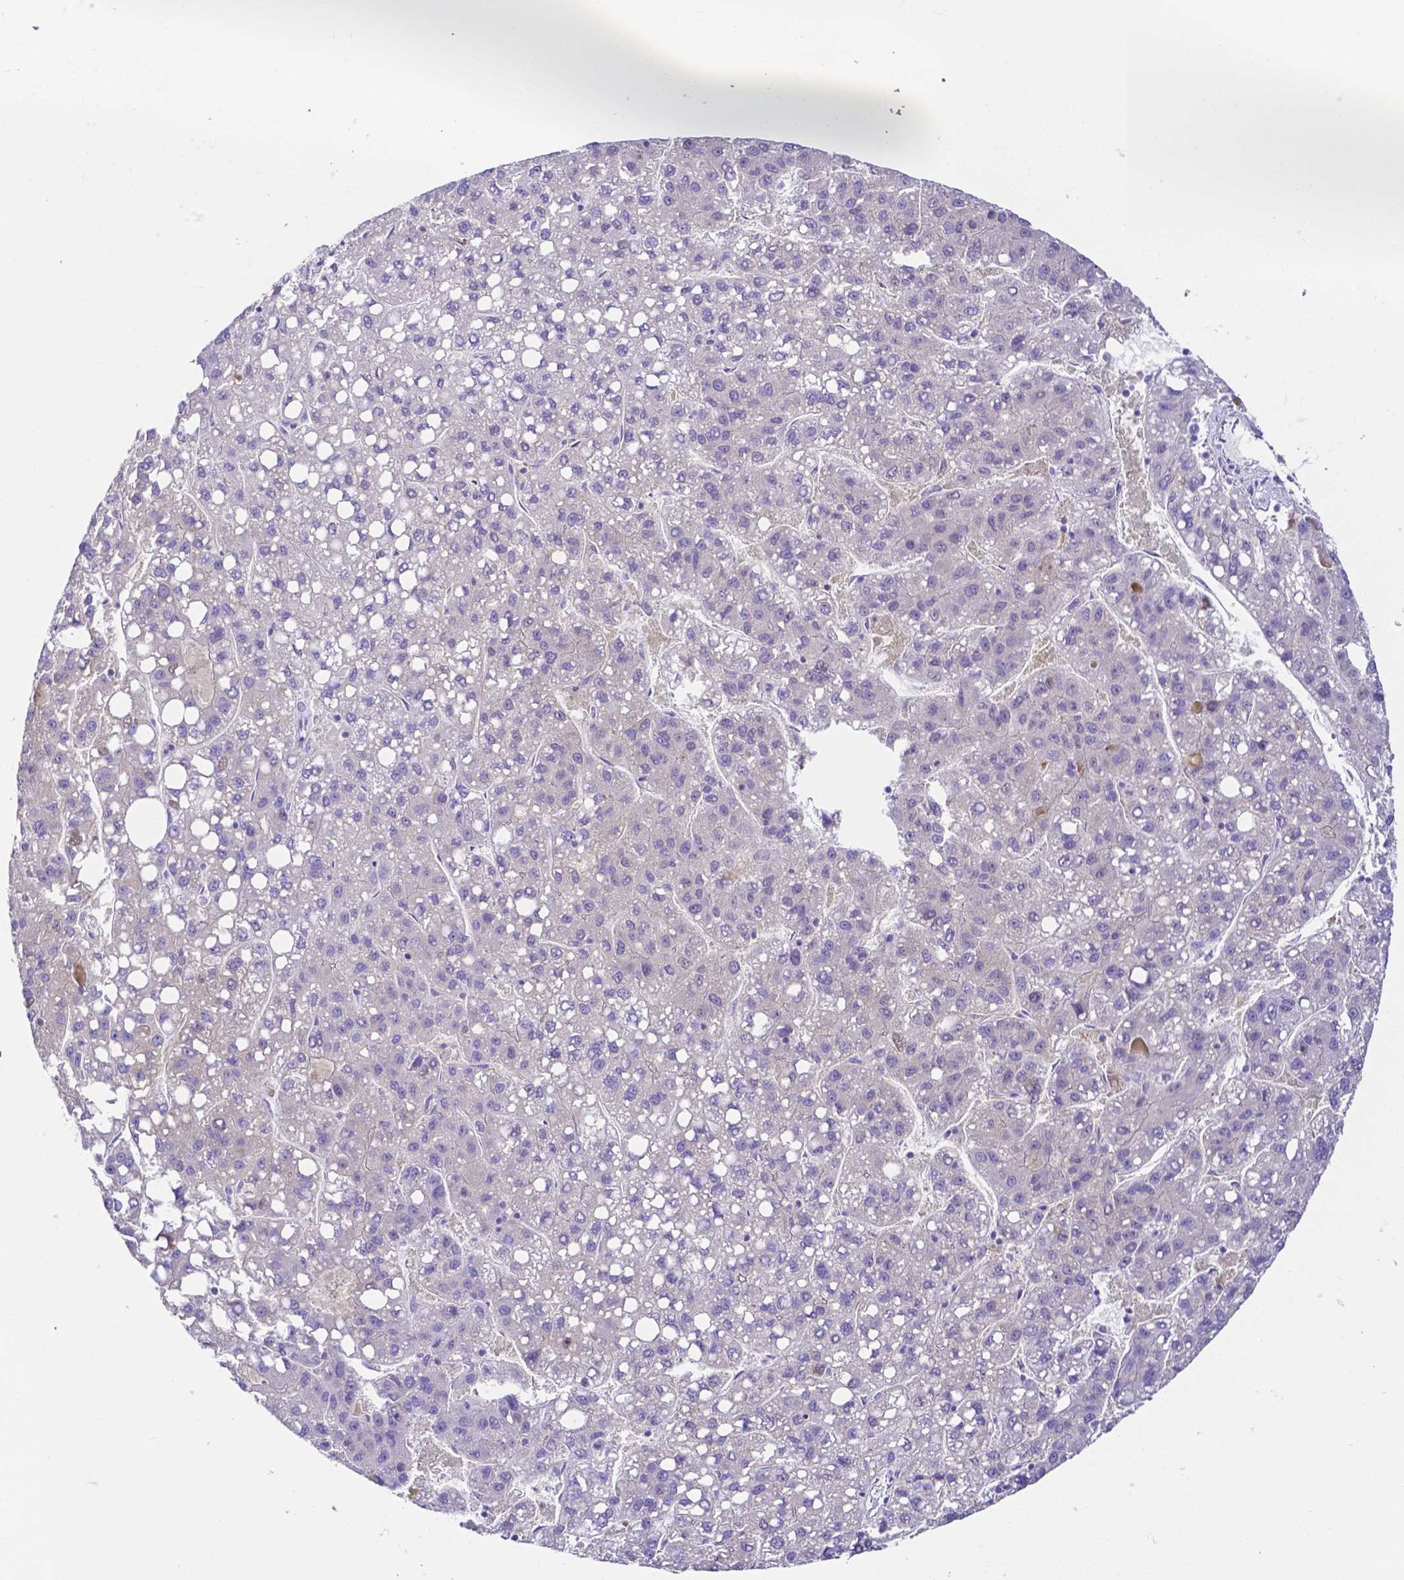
{"staining": {"intensity": "negative", "quantity": "none", "location": "none"}, "tissue": "liver cancer", "cell_type": "Tumor cells", "image_type": "cancer", "snomed": [{"axis": "morphology", "description": "Carcinoma, Hepatocellular, NOS"}, {"axis": "topography", "description": "Liver"}], "caption": "Tumor cells are negative for protein expression in human liver cancer (hepatocellular carcinoma).", "gene": "PKP3", "patient": {"sex": "female", "age": 82}}